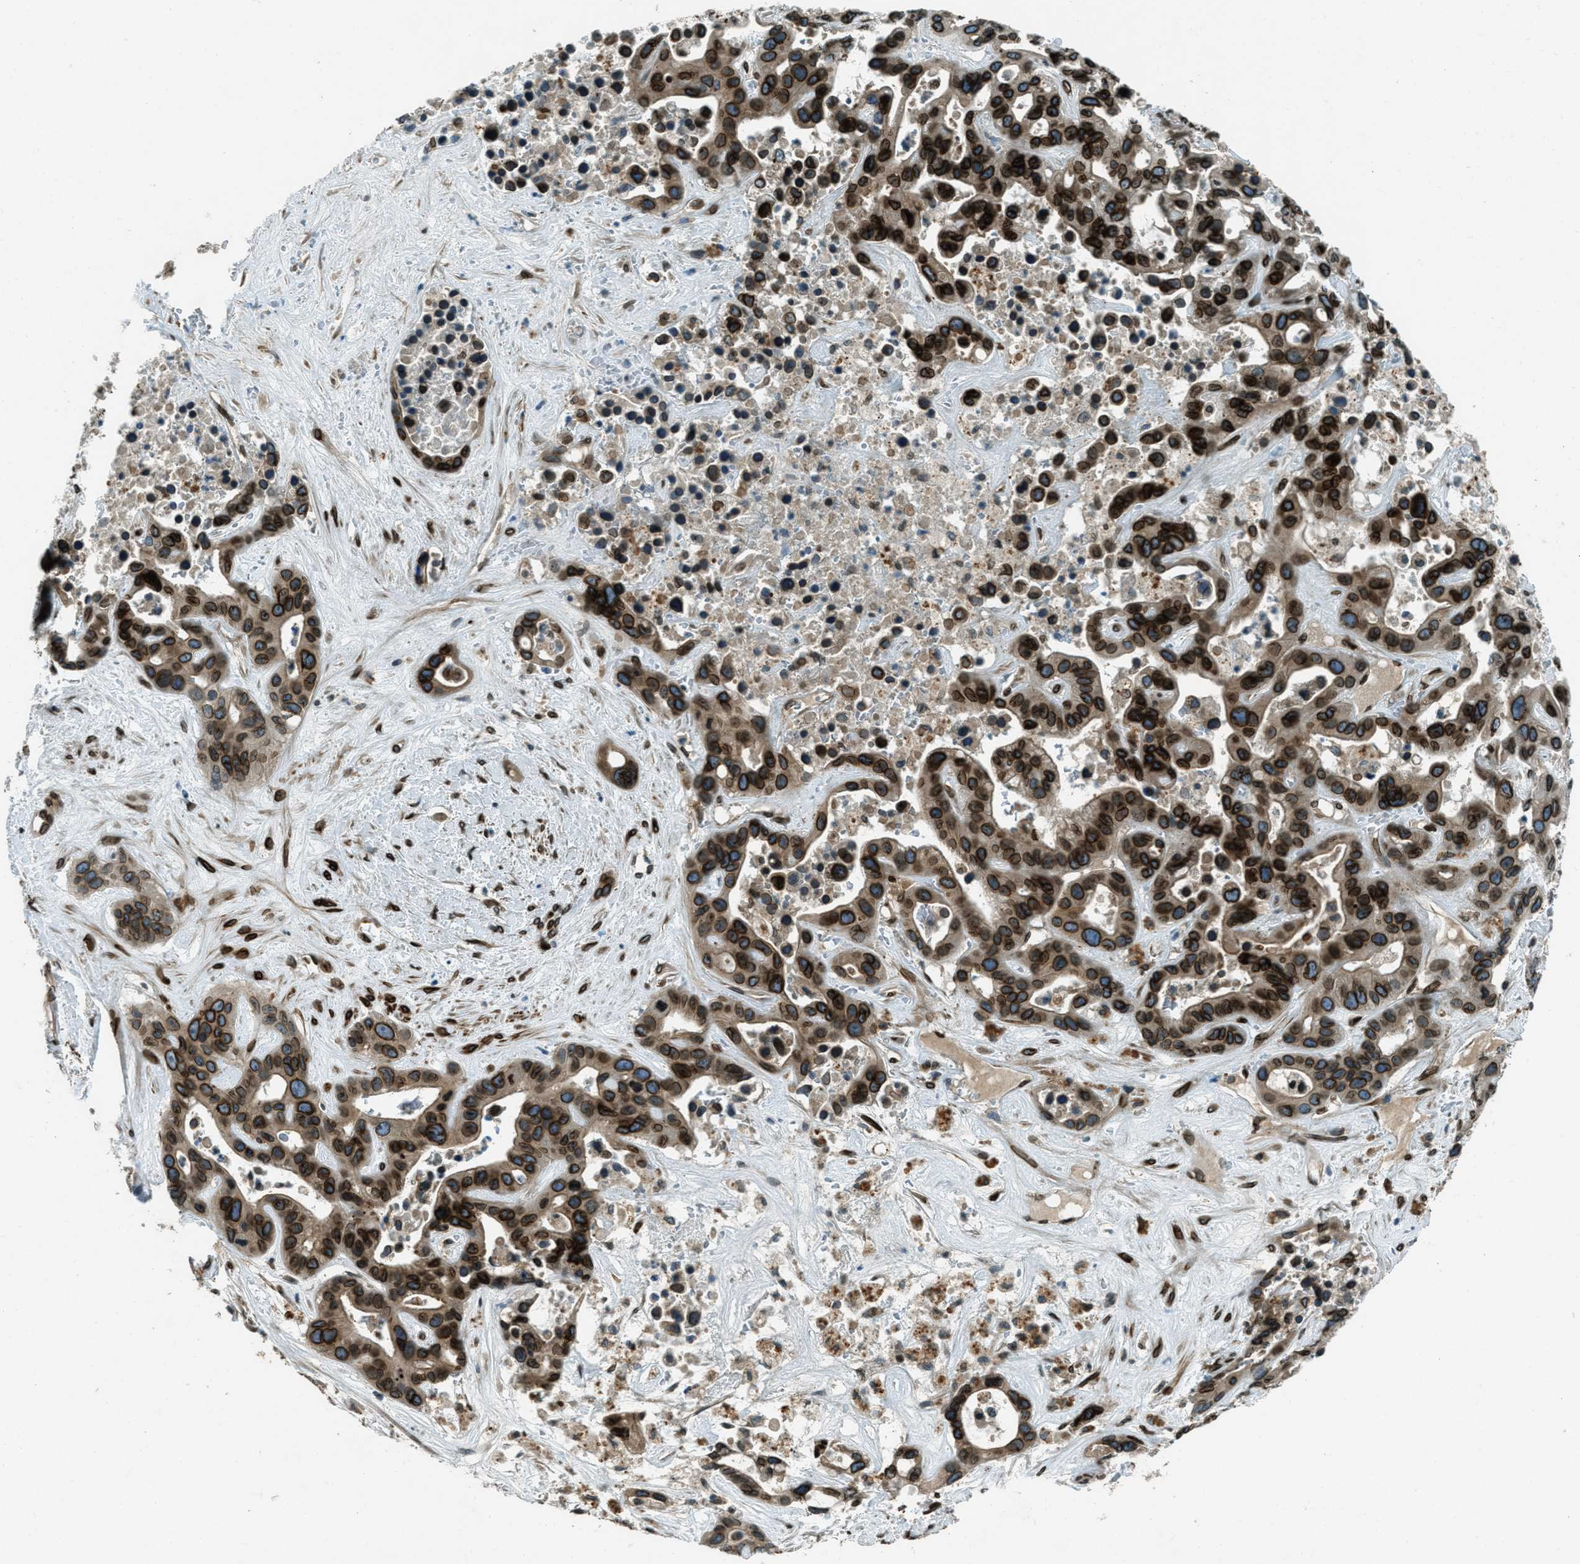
{"staining": {"intensity": "strong", "quantity": ">75%", "location": "cytoplasmic/membranous,nuclear"}, "tissue": "liver cancer", "cell_type": "Tumor cells", "image_type": "cancer", "snomed": [{"axis": "morphology", "description": "Cholangiocarcinoma"}, {"axis": "topography", "description": "Liver"}], "caption": "Liver cancer stained with a brown dye exhibits strong cytoplasmic/membranous and nuclear positive expression in approximately >75% of tumor cells.", "gene": "LEMD2", "patient": {"sex": "female", "age": 65}}